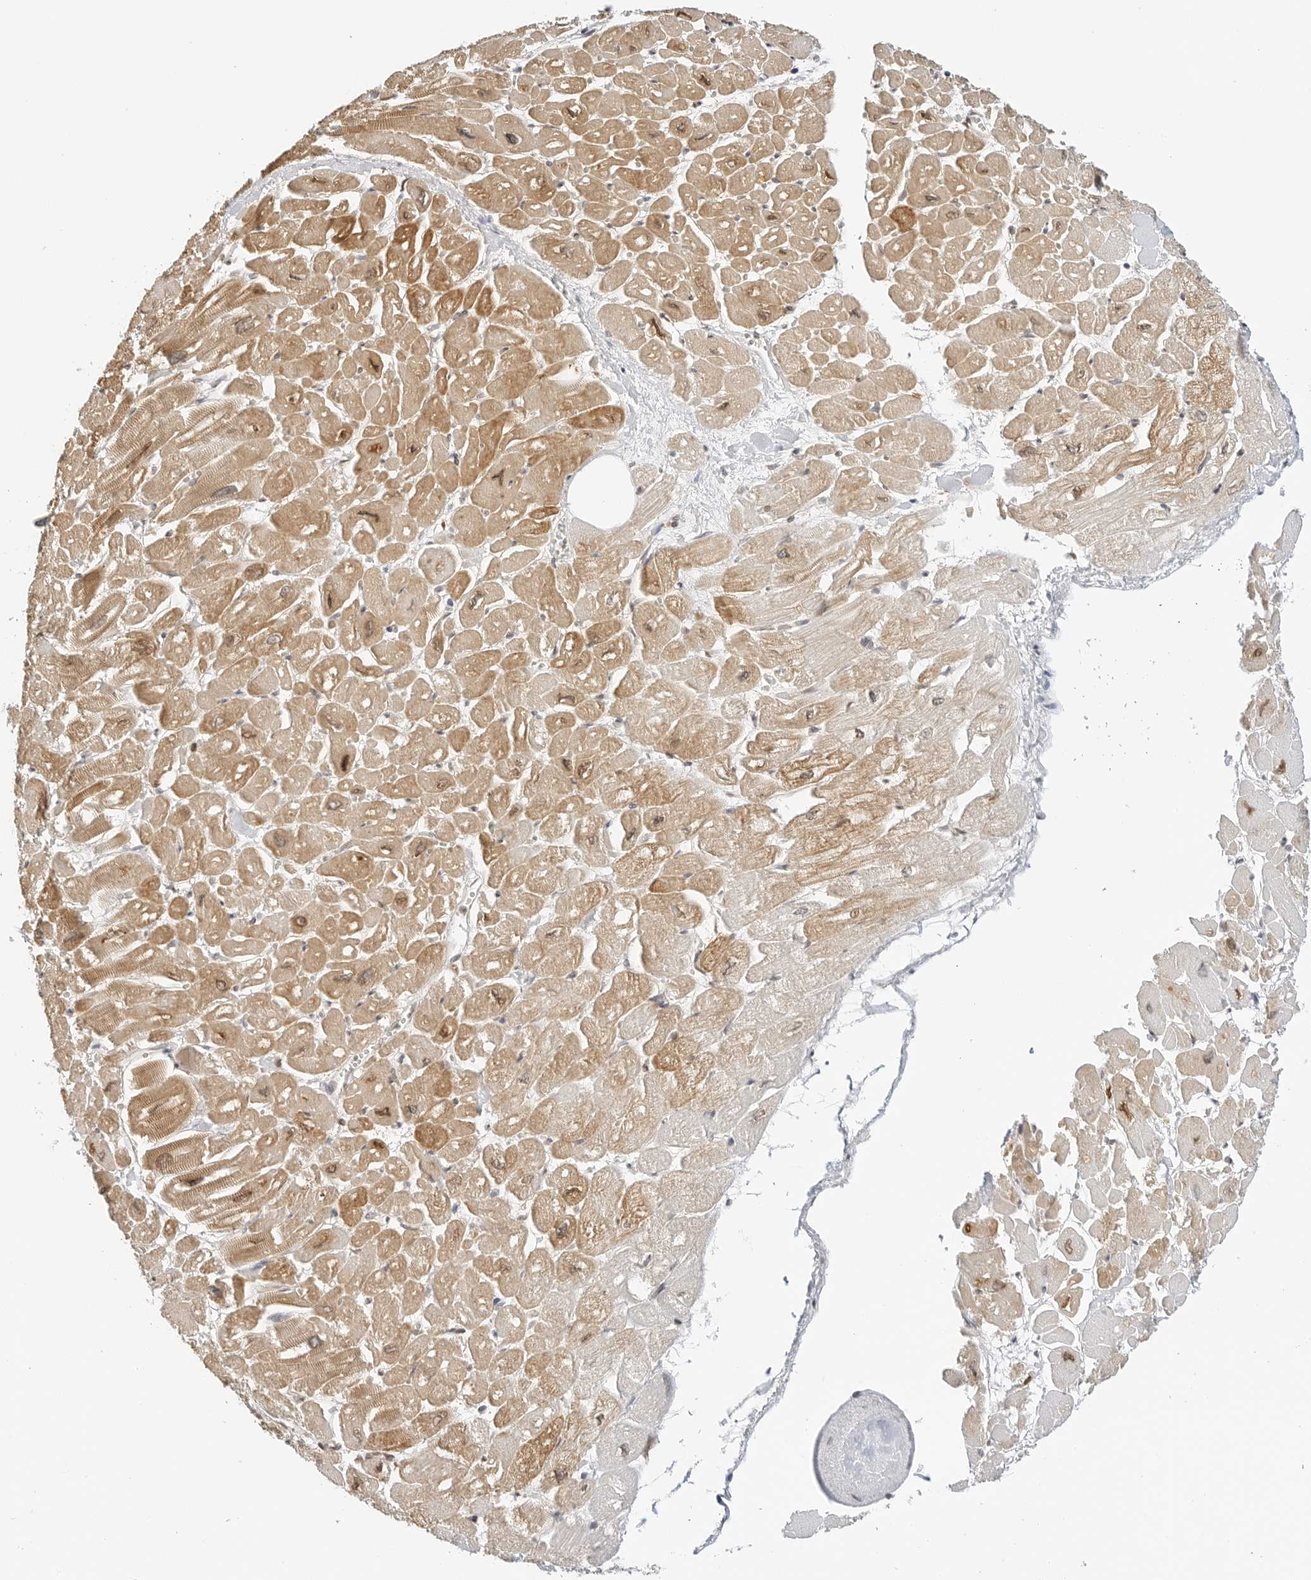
{"staining": {"intensity": "moderate", "quantity": ">75%", "location": "cytoplasmic/membranous,nuclear"}, "tissue": "heart muscle", "cell_type": "Cardiomyocytes", "image_type": "normal", "snomed": [{"axis": "morphology", "description": "Normal tissue, NOS"}, {"axis": "topography", "description": "Heart"}], "caption": "This micrograph reveals immunohistochemistry (IHC) staining of normal human heart muscle, with medium moderate cytoplasmic/membranous,nuclear expression in approximately >75% of cardiomyocytes.", "gene": "POLH", "patient": {"sex": "male", "age": 54}}